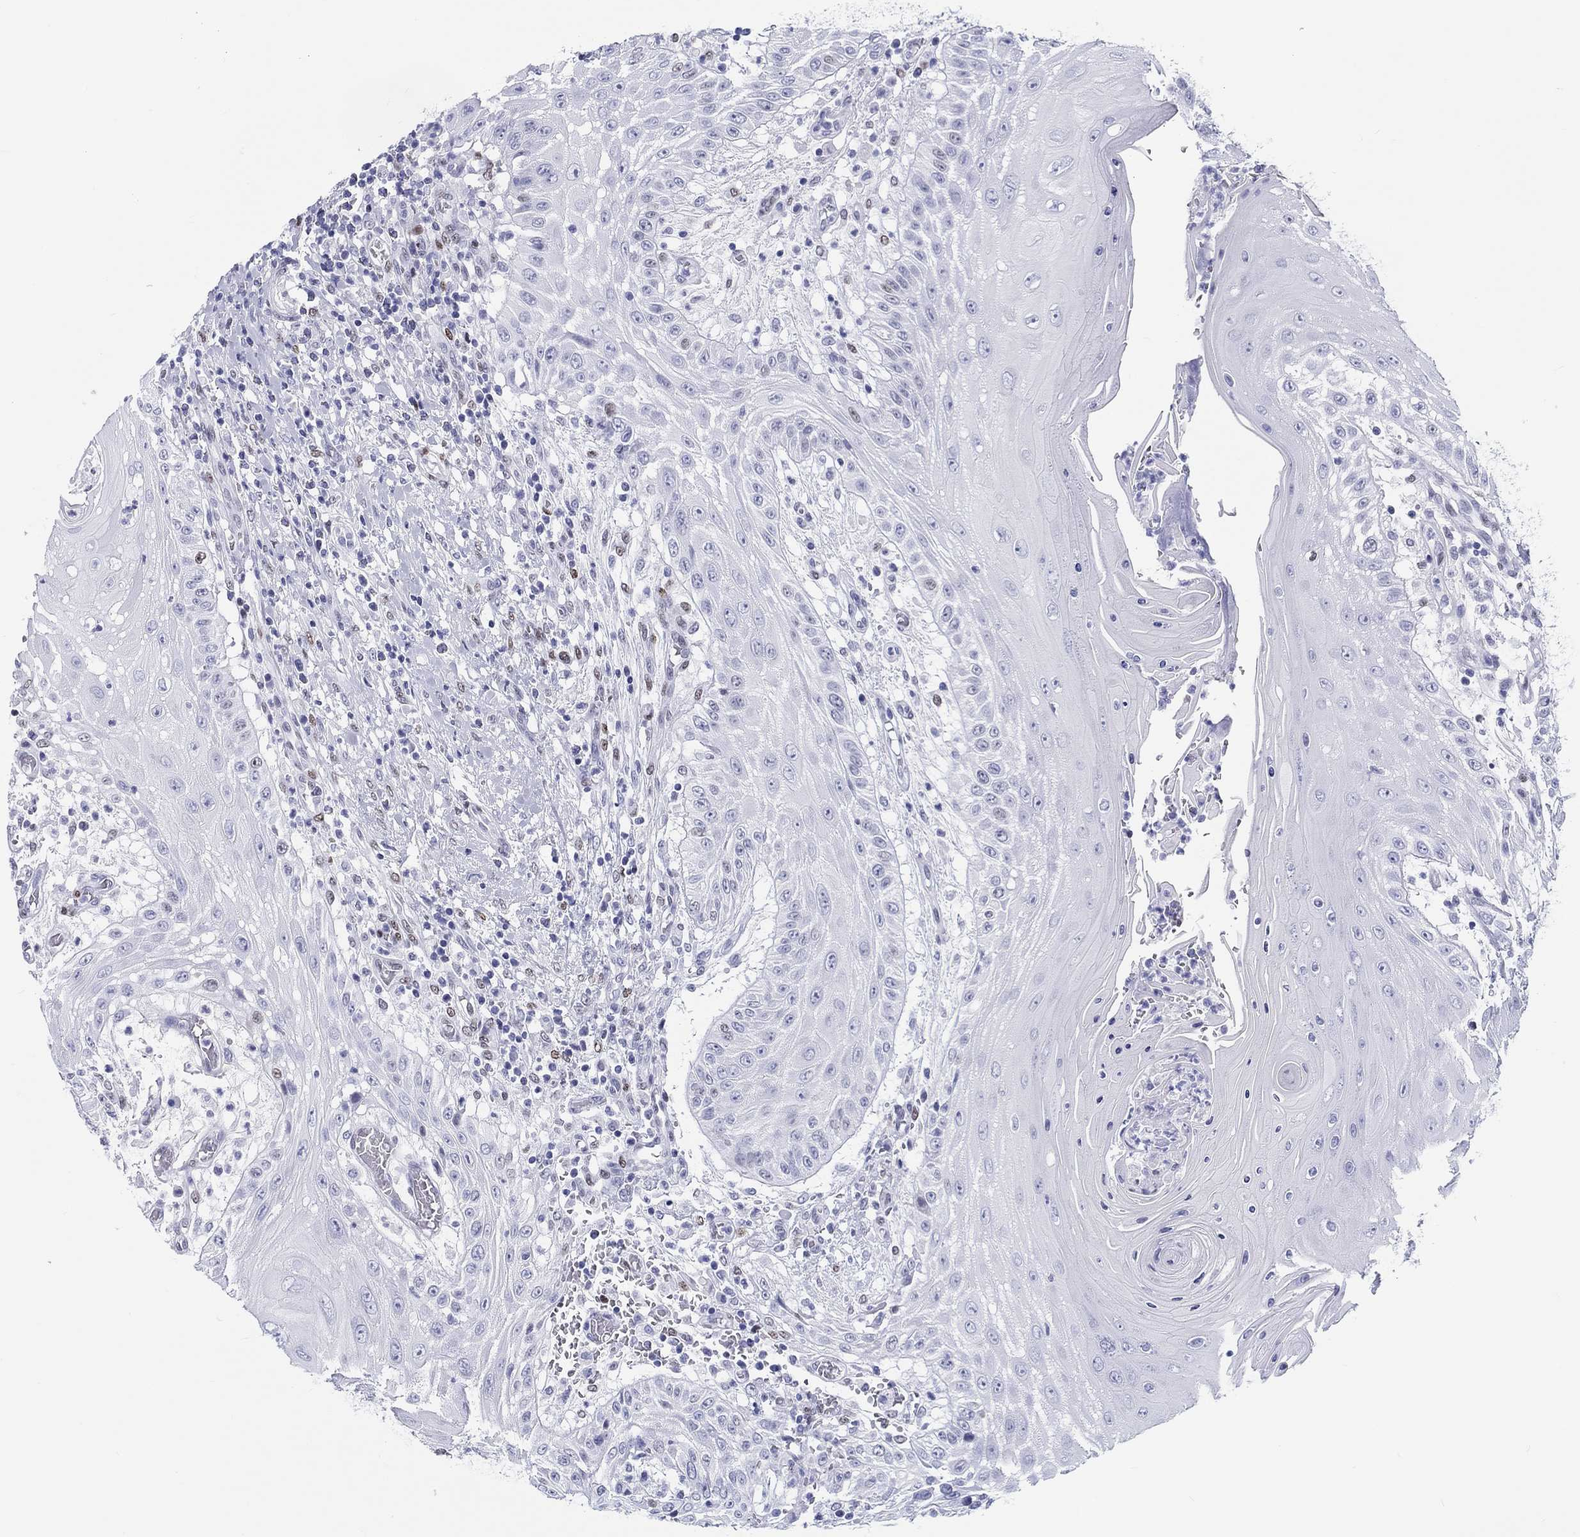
{"staining": {"intensity": "negative", "quantity": "none", "location": "none"}, "tissue": "head and neck cancer", "cell_type": "Tumor cells", "image_type": "cancer", "snomed": [{"axis": "morphology", "description": "Squamous cell carcinoma, NOS"}, {"axis": "topography", "description": "Oral tissue"}, {"axis": "topography", "description": "Head-Neck"}], "caption": "DAB (3,3'-diaminobenzidine) immunohistochemical staining of head and neck cancer (squamous cell carcinoma) displays no significant expression in tumor cells.", "gene": "H1-1", "patient": {"sex": "male", "age": 58}}